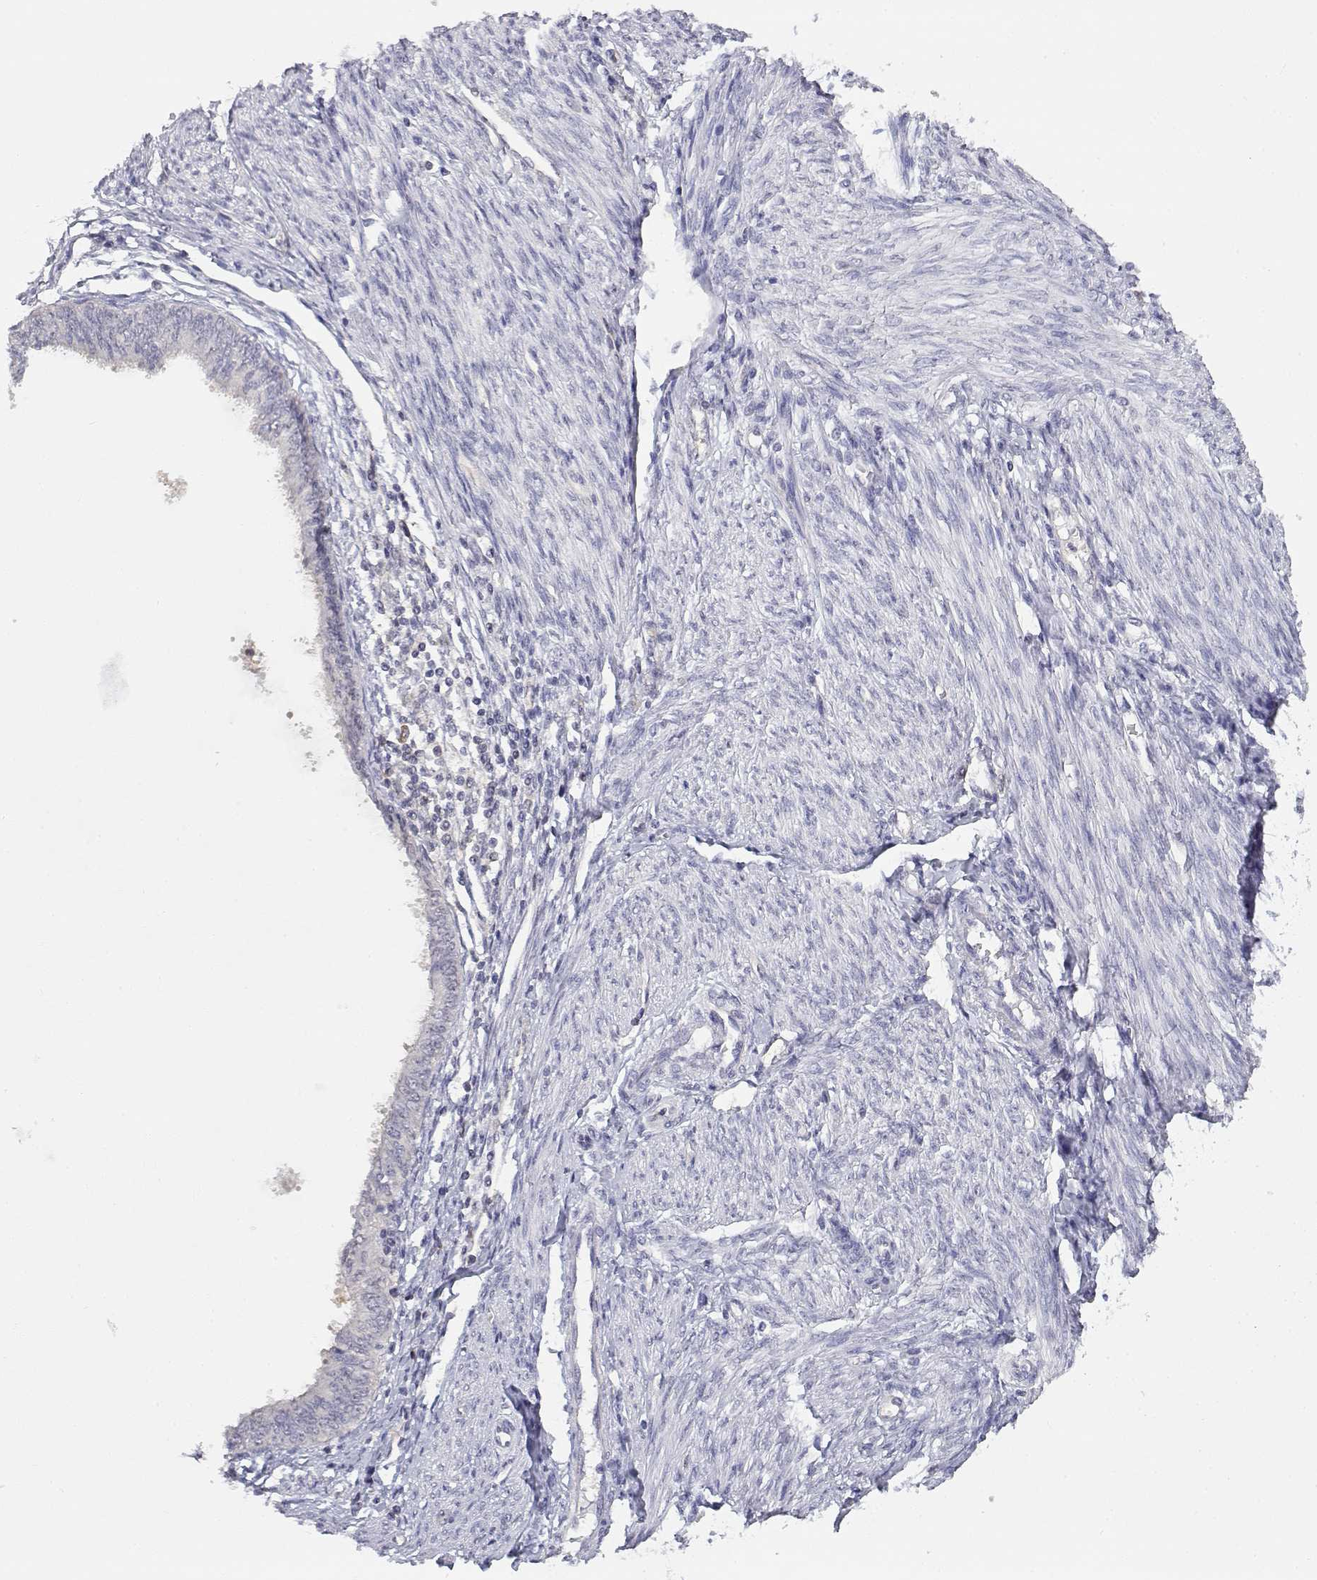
{"staining": {"intensity": "negative", "quantity": "none", "location": "none"}, "tissue": "endometrial cancer", "cell_type": "Tumor cells", "image_type": "cancer", "snomed": [{"axis": "morphology", "description": "Adenocarcinoma, NOS"}, {"axis": "topography", "description": "Endometrium"}], "caption": "A photomicrograph of human endometrial cancer is negative for staining in tumor cells.", "gene": "ADA", "patient": {"sex": "female", "age": 68}}